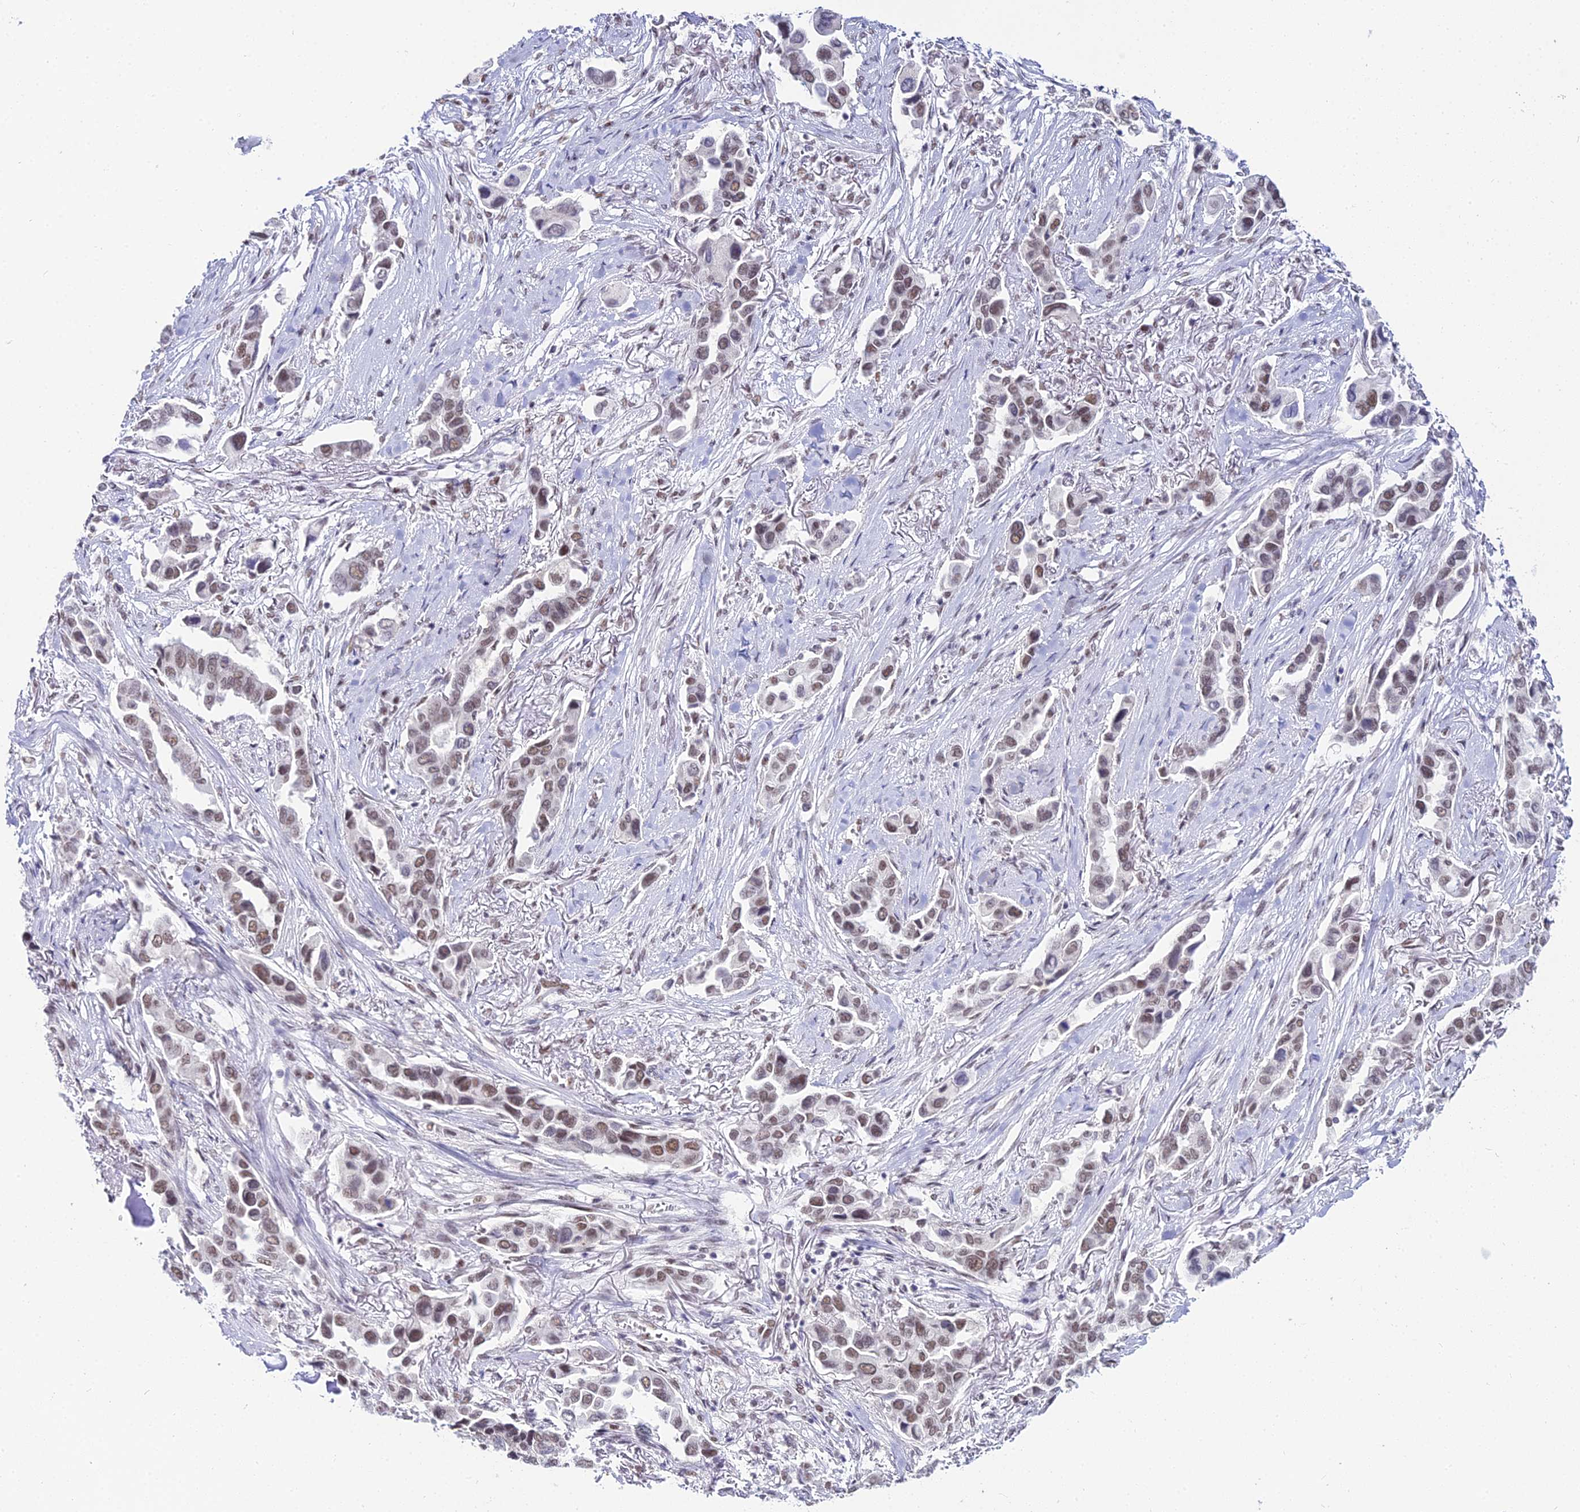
{"staining": {"intensity": "moderate", "quantity": "<25%", "location": "nuclear"}, "tissue": "lung cancer", "cell_type": "Tumor cells", "image_type": "cancer", "snomed": [{"axis": "morphology", "description": "Adenocarcinoma, NOS"}, {"axis": "topography", "description": "Lung"}], "caption": "Protein analysis of lung cancer (adenocarcinoma) tissue displays moderate nuclear positivity in about <25% of tumor cells.", "gene": "RBM12", "patient": {"sex": "female", "age": 76}}